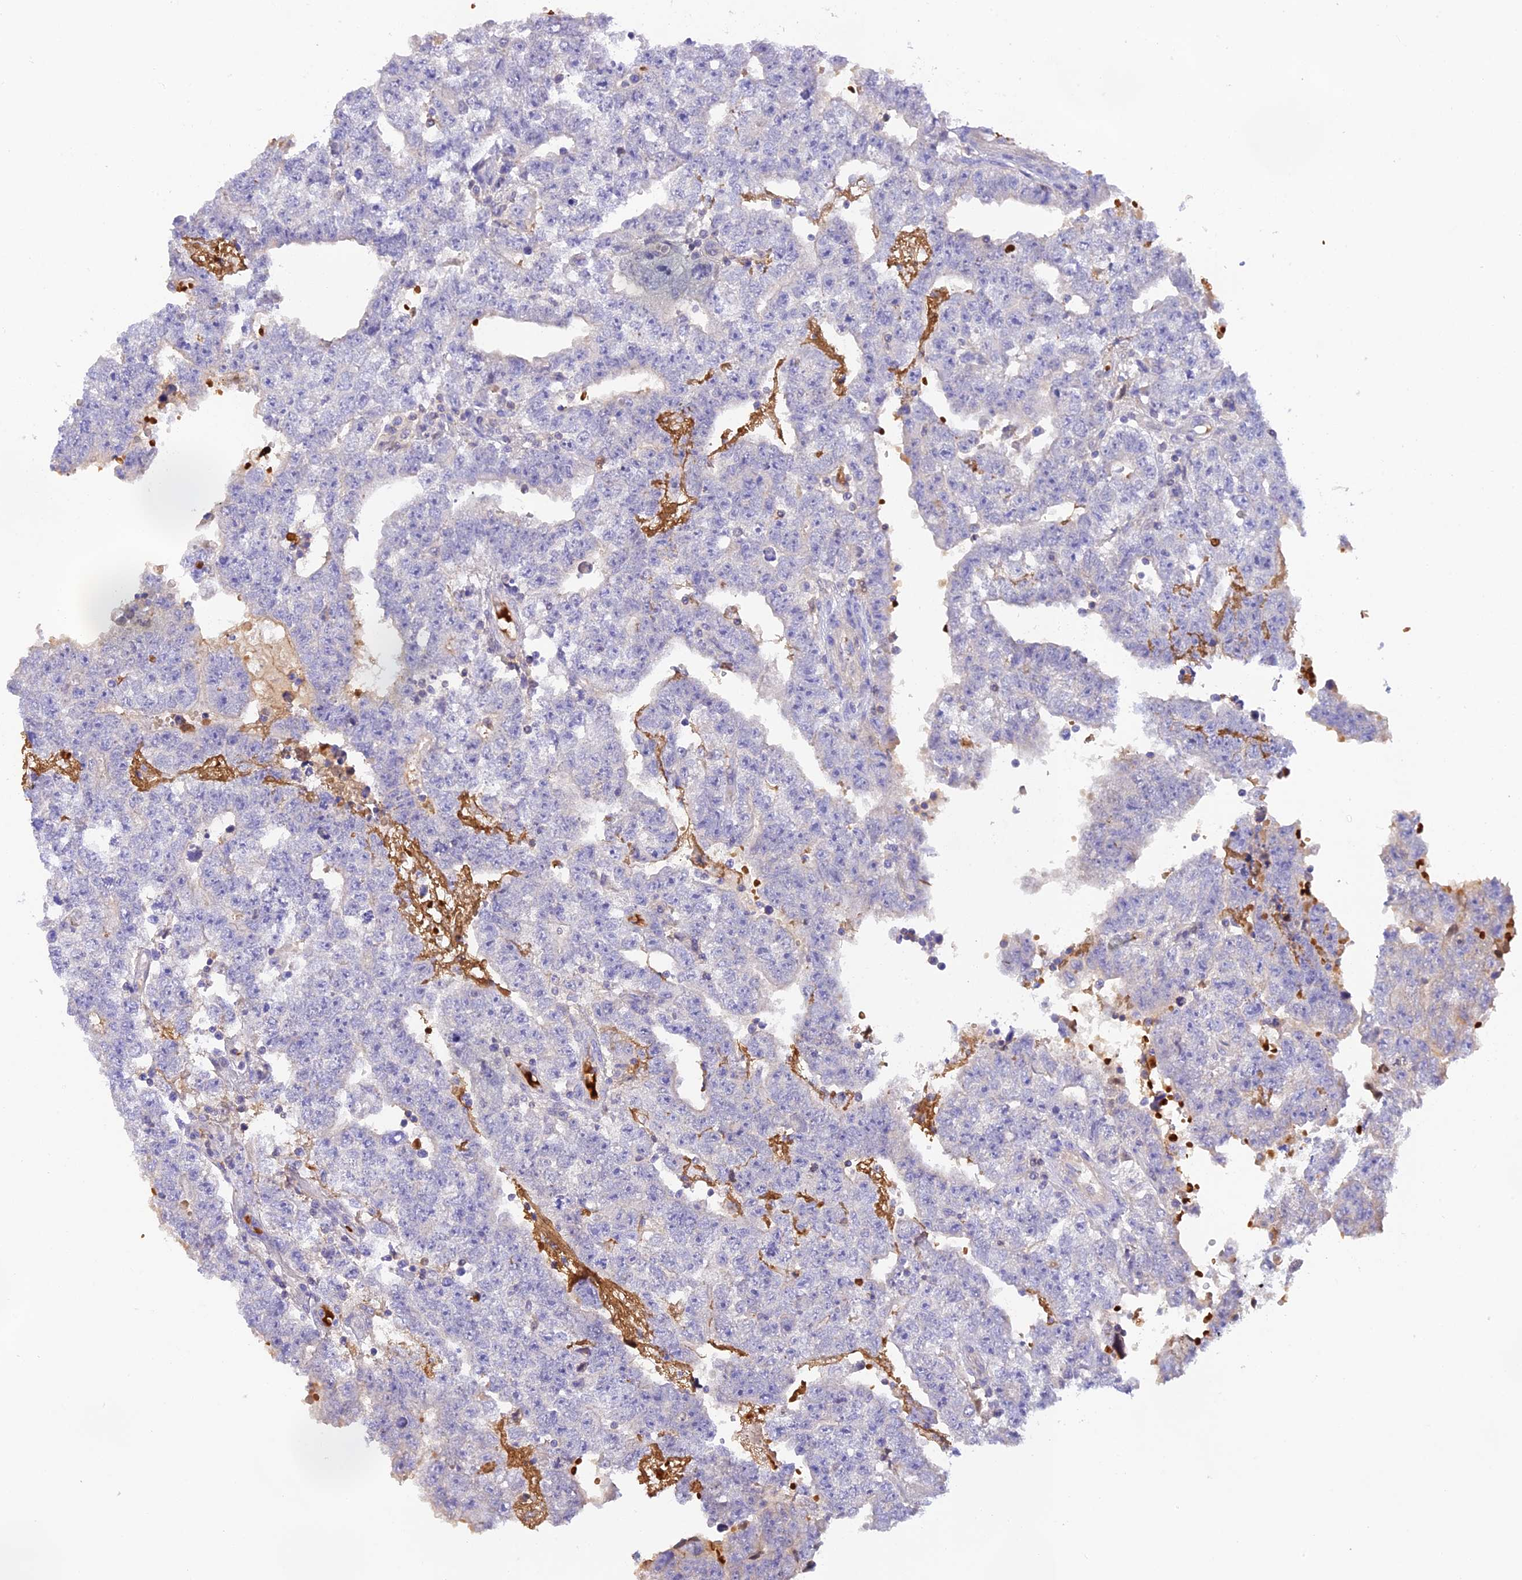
{"staining": {"intensity": "negative", "quantity": "none", "location": "none"}, "tissue": "testis cancer", "cell_type": "Tumor cells", "image_type": "cancer", "snomed": [{"axis": "morphology", "description": "Carcinoma, Embryonal, NOS"}, {"axis": "topography", "description": "Testis"}], "caption": "Immunohistochemical staining of embryonal carcinoma (testis) reveals no significant expression in tumor cells.", "gene": "HDHD2", "patient": {"sex": "male", "age": 25}}